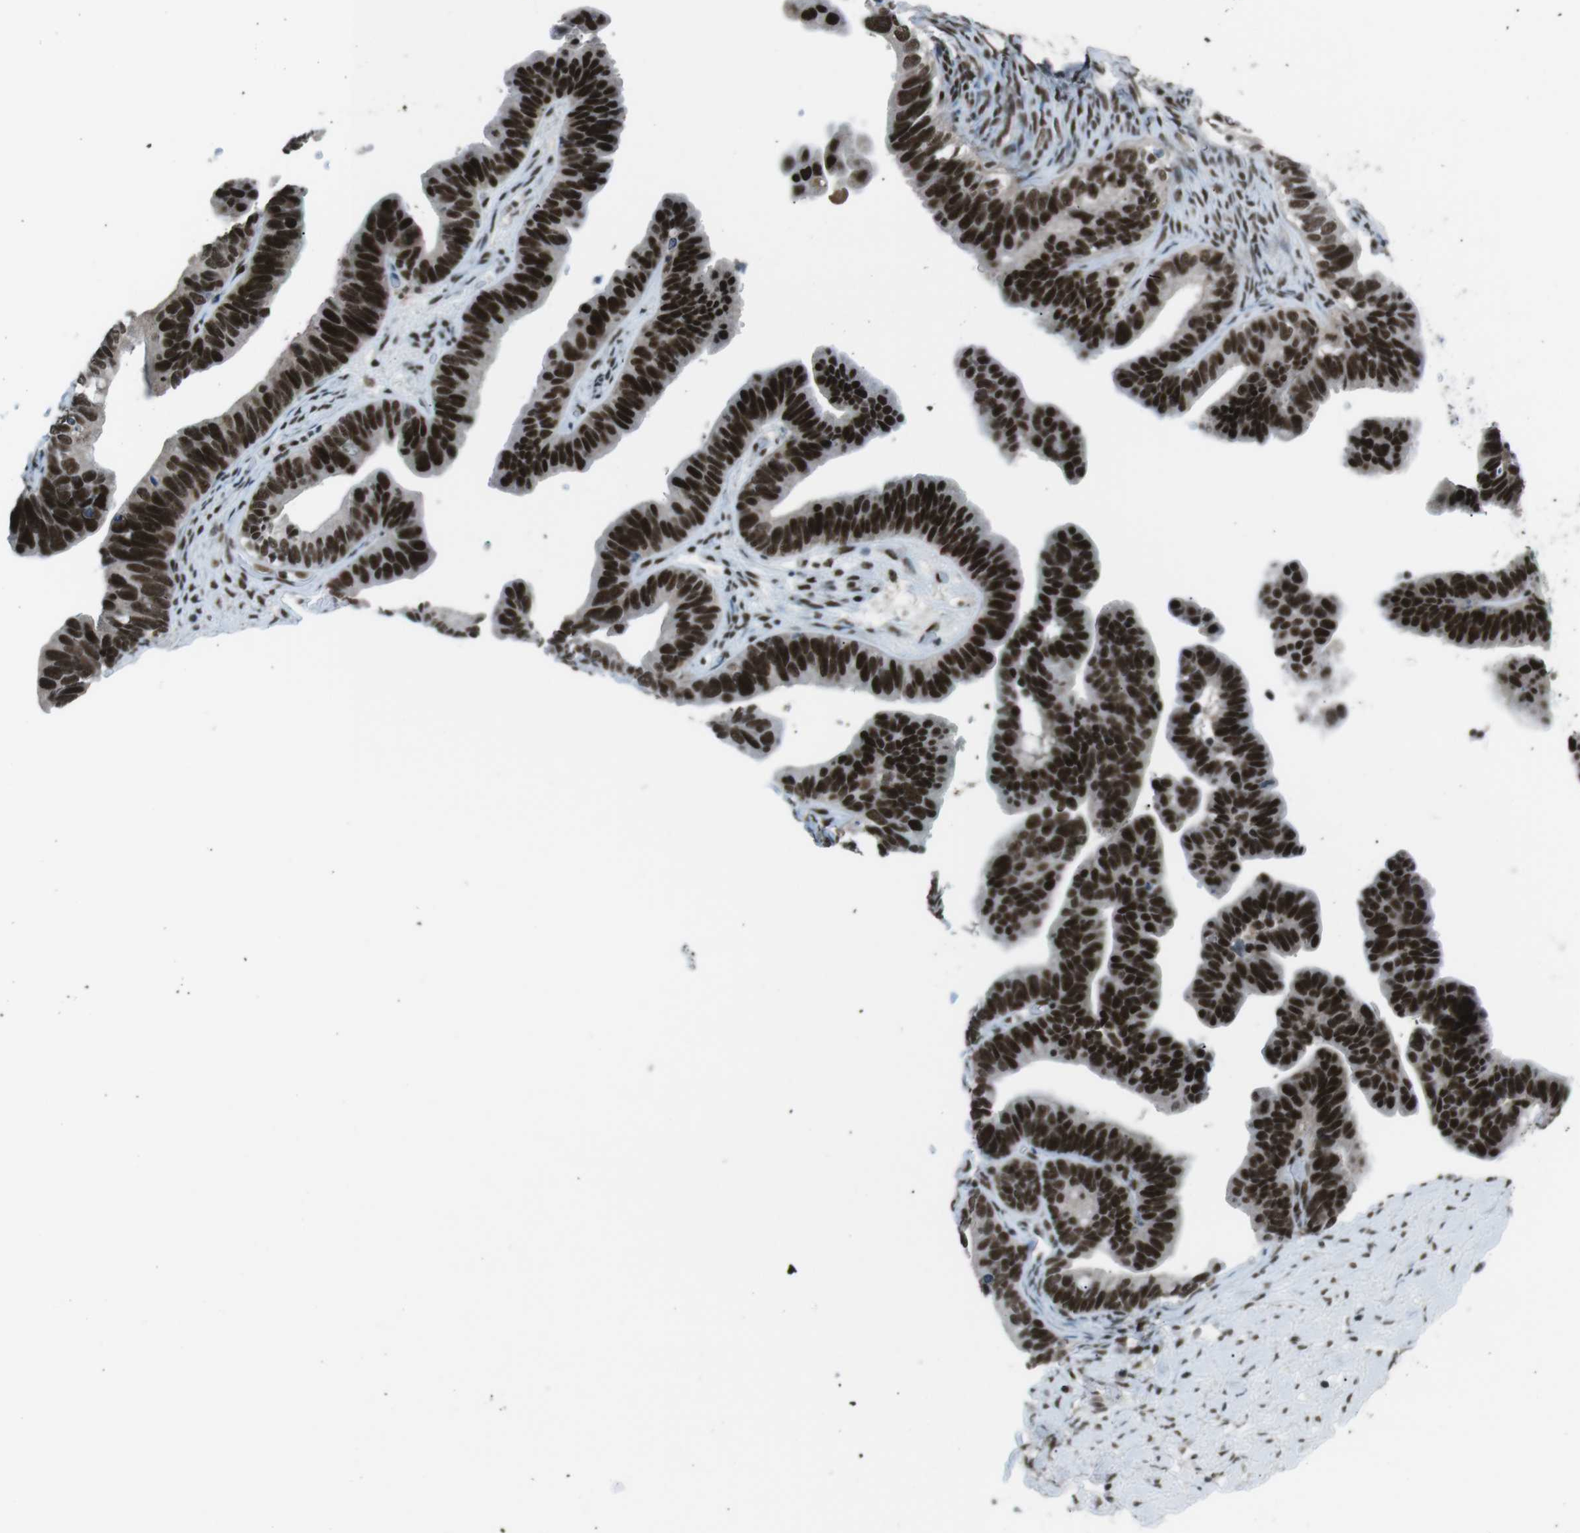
{"staining": {"intensity": "strong", "quantity": ">75%", "location": "nuclear"}, "tissue": "ovarian cancer", "cell_type": "Tumor cells", "image_type": "cancer", "snomed": [{"axis": "morphology", "description": "Cystadenocarcinoma, serous, NOS"}, {"axis": "topography", "description": "Ovary"}], "caption": "Strong nuclear positivity is seen in approximately >75% of tumor cells in serous cystadenocarcinoma (ovarian).", "gene": "TAF1", "patient": {"sex": "female", "age": 56}}